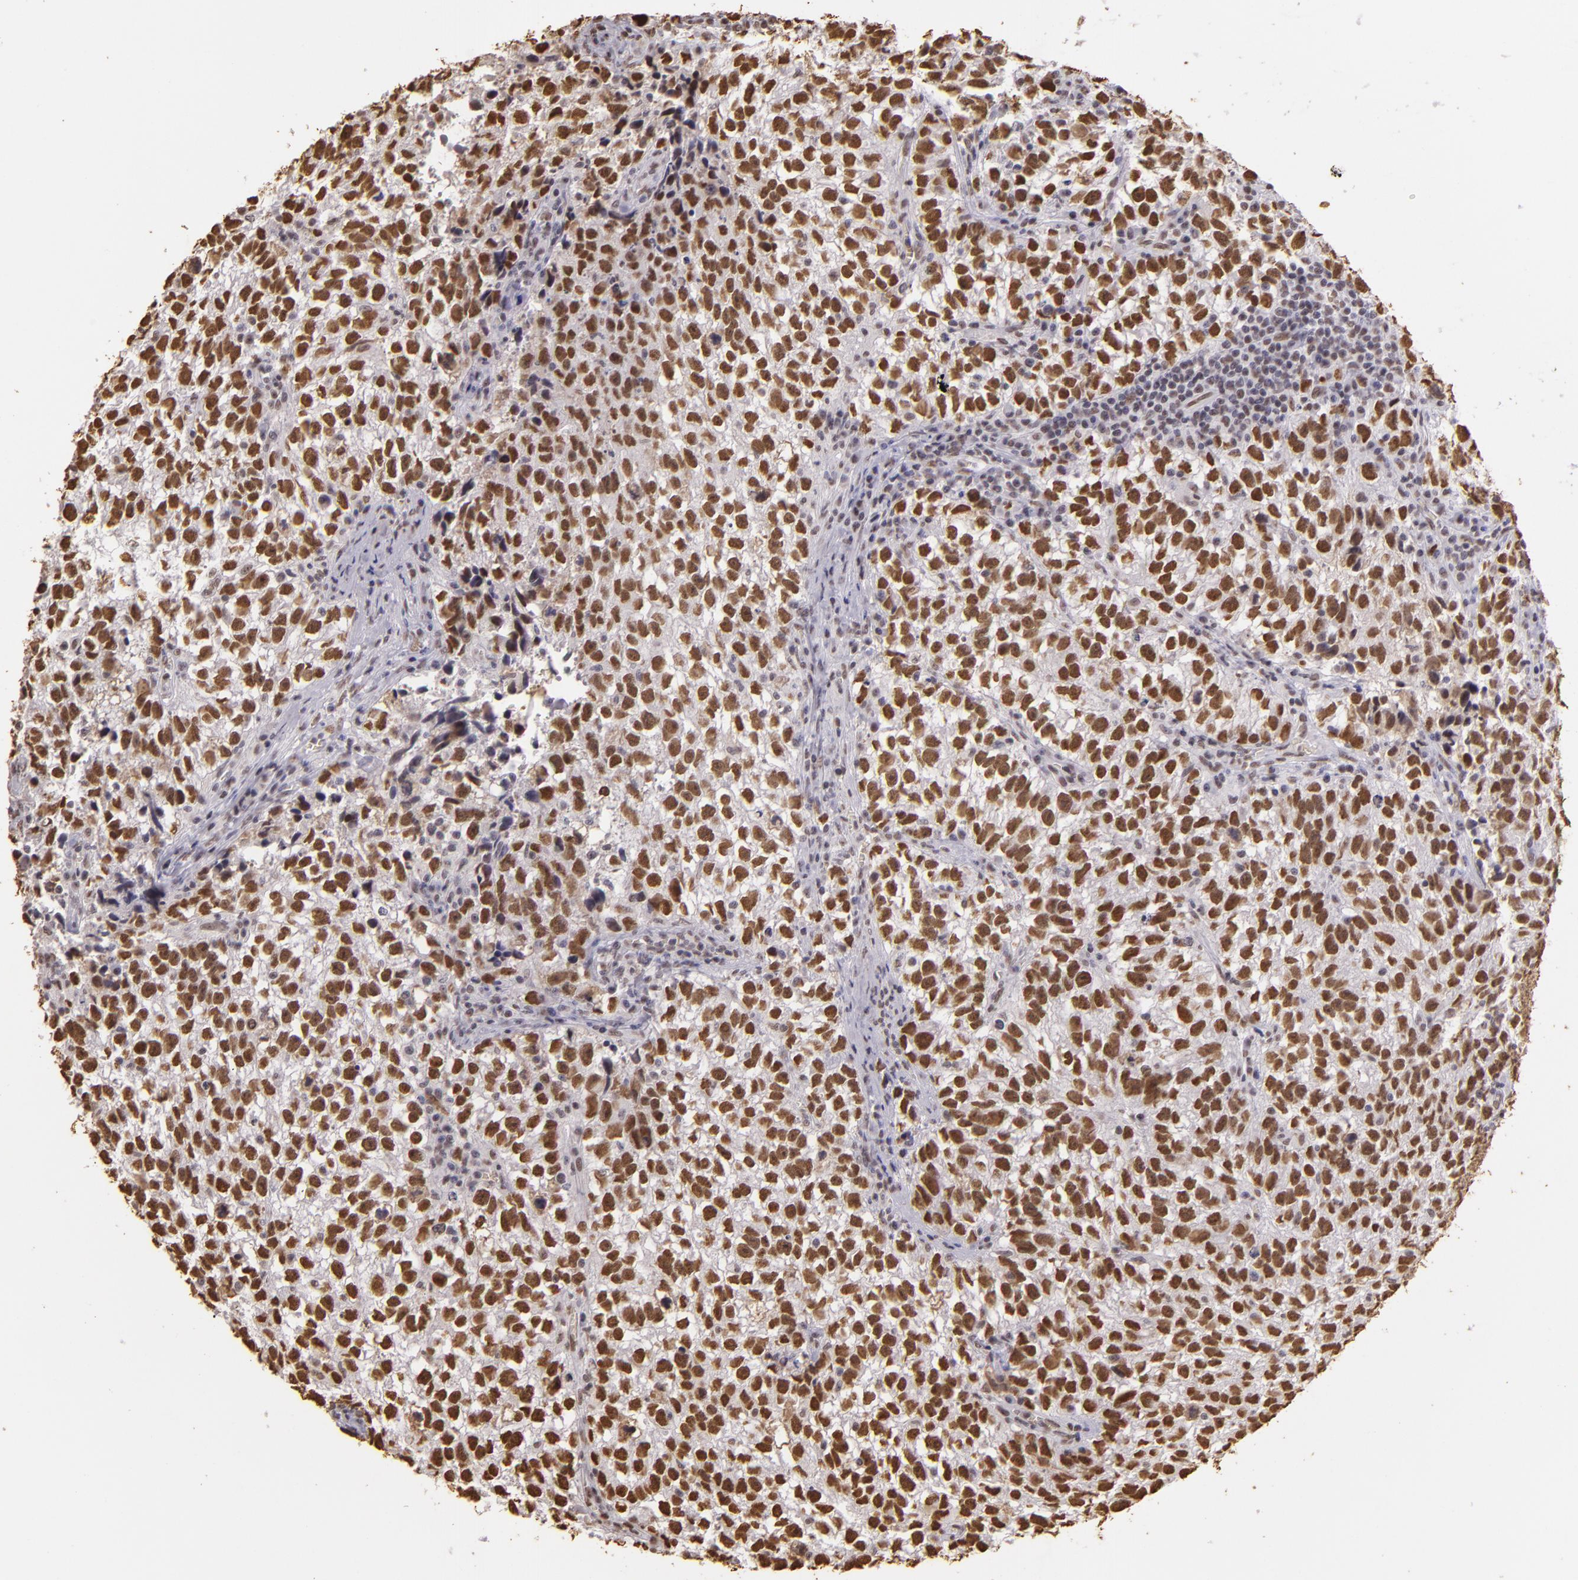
{"staining": {"intensity": "strong", "quantity": ">75%", "location": "nuclear"}, "tissue": "testis cancer", "cell_type": "Tumor cells", "image_type": "cancer", "snomed": [{"axis": "morphology", "description": "Seminoma, NOS"}, {"axis": "topography", "description": "Testis"}], "caption": "Protein staining of testis cancer (seminoma) tissue demonstrates strong nuclear staining in about >75% of tumor cells.", "gene": "PAPOLA", "patient": {"sex": "male", "age": 38}}